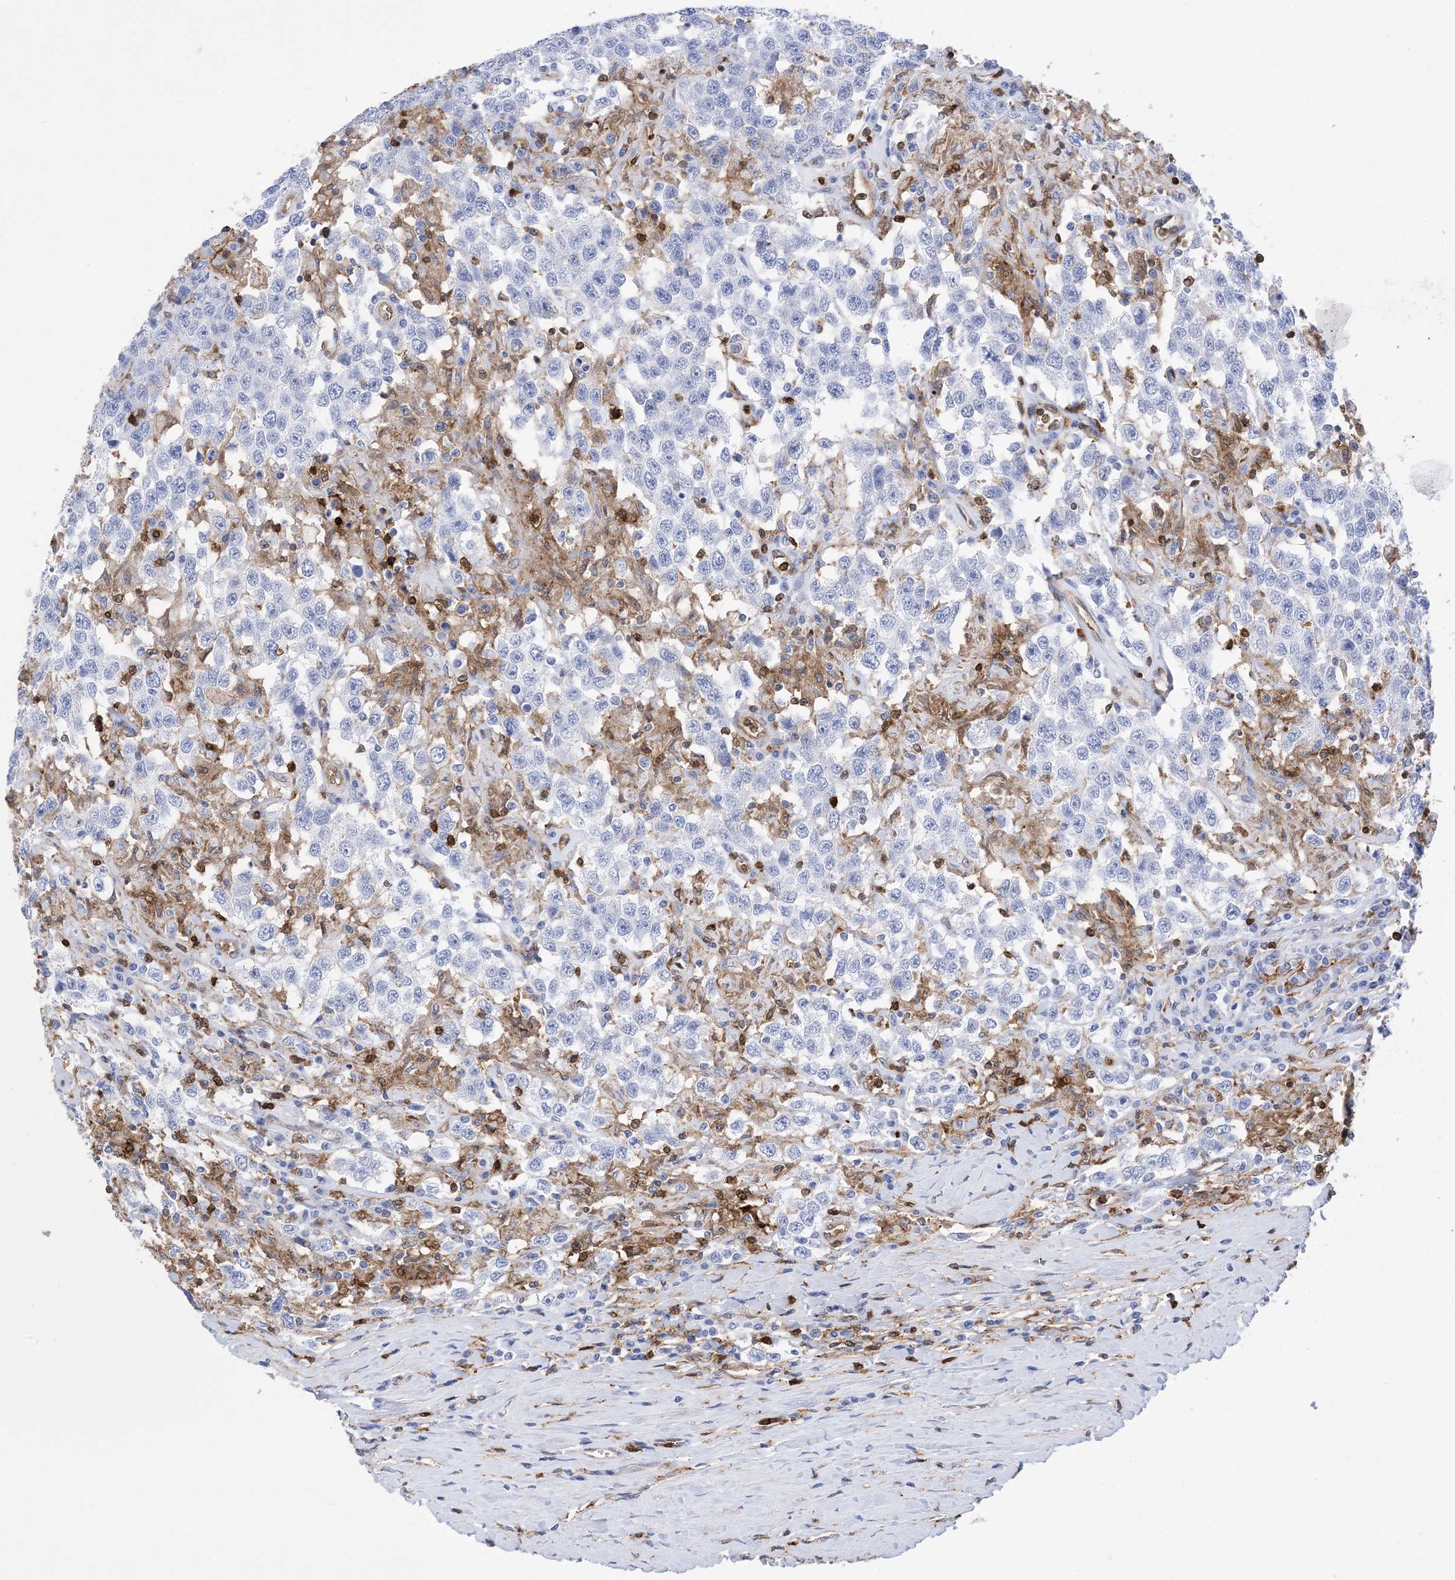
{"staining": {"intensity": "negative", "quantity": "none", "location": "none"}, "tissue": "testis cancer", "cell_type": "Tumor cells", "image_type": "cancer", "snomed": [{"axis": "morphology", "description": "Seminoma, NOS"}, {"axis": "topography", "description": "Testis"}], "caption": "Immunohistochemical staining of human testis seminoma reveals no significant staining in tumor cells. The staining is performed using DAB brown chromogen with nuclei counter-stained in using hematoxylin.", "gene": "ANXA1", "patient": {"sex": "male", "age": 41}}